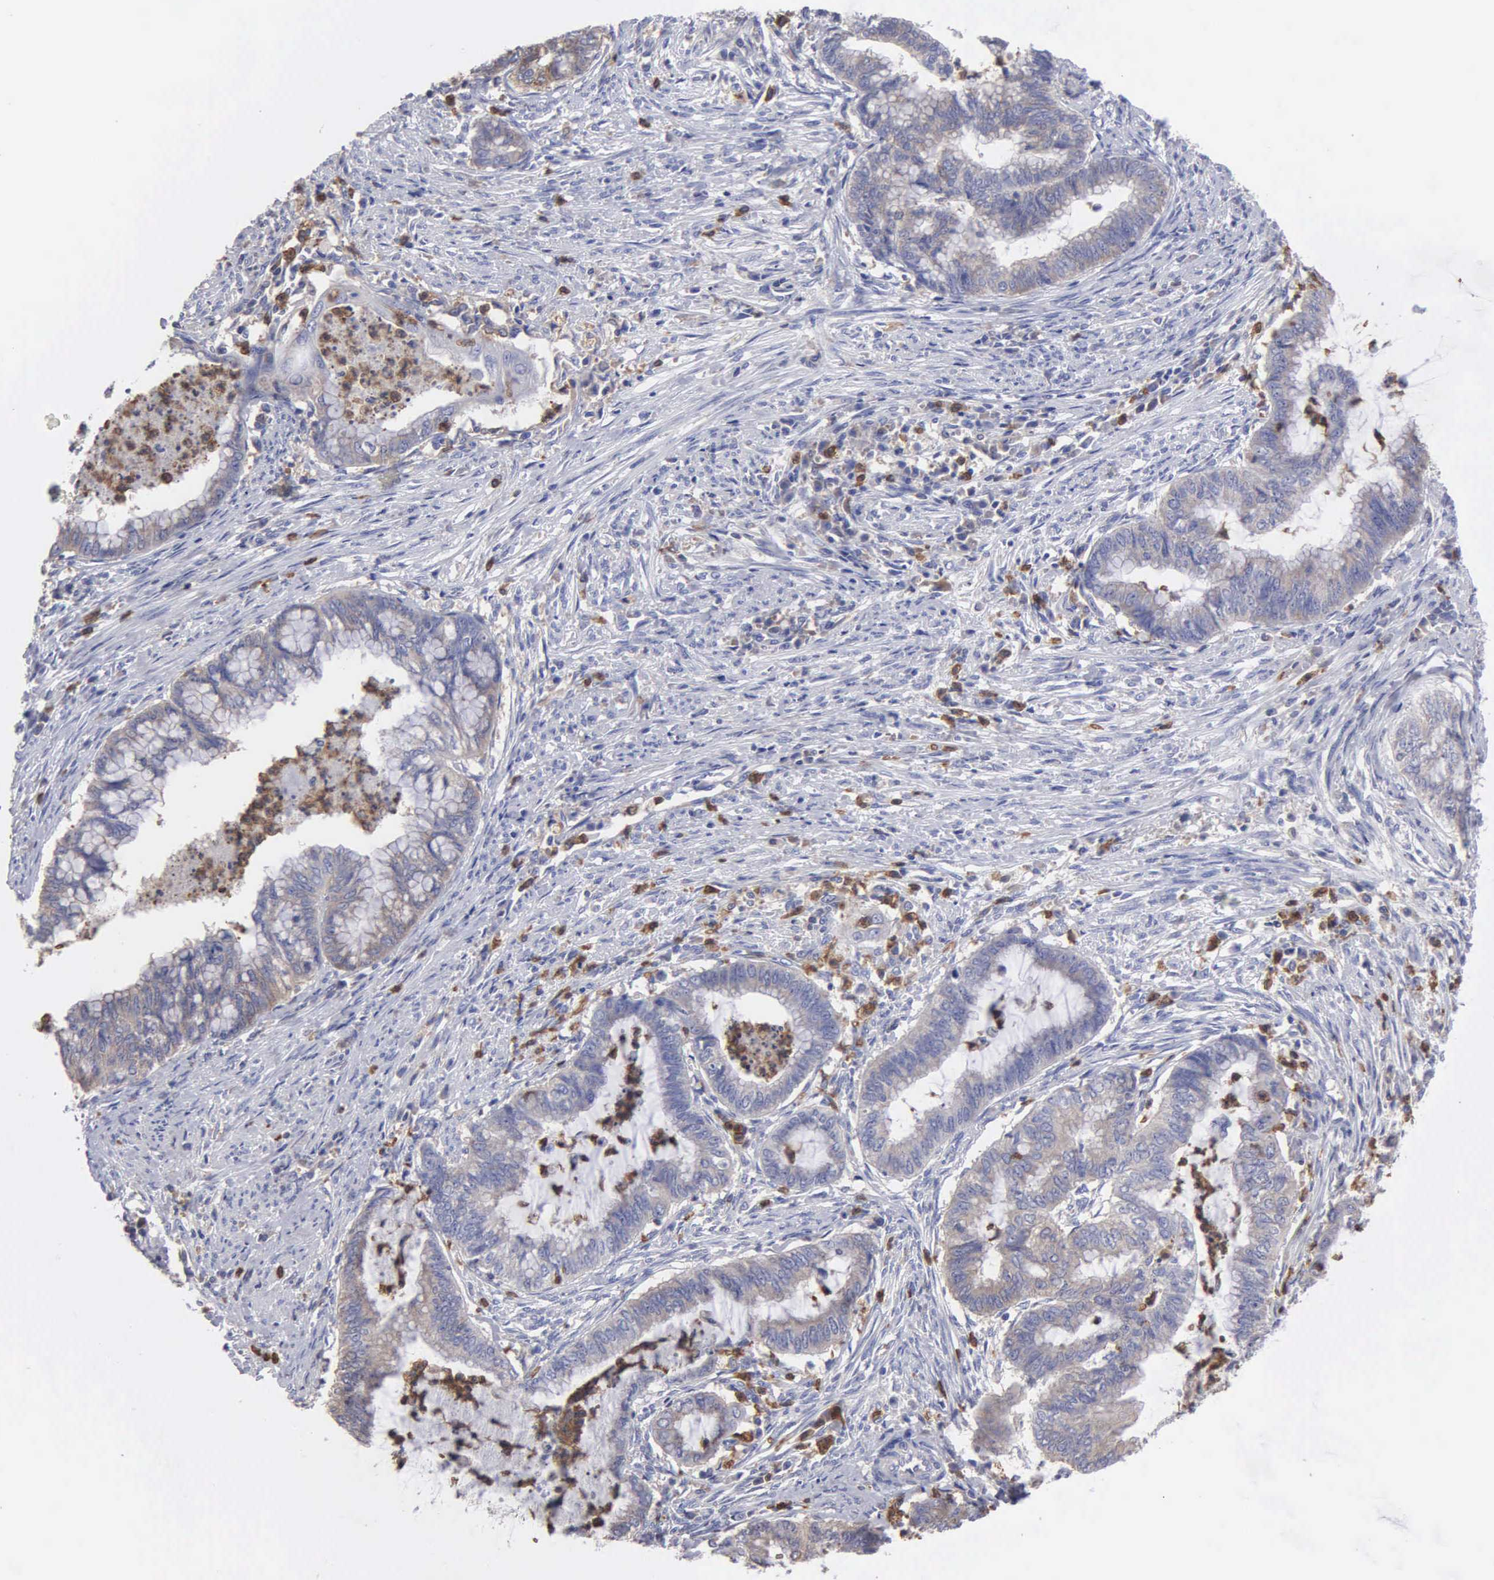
{"staining": {"intensity": "weak", "quantity": "<25%", "location": "cytoplasmic/membranous"}, "tissue": "endometrial cancer", "cell_type": "Tumor cells", "image_type": "cancer", "snomed": [{"axis": "morphology", "description": "Necrosis, NOS"}, {"axis": "morphology", "description": "Adenocarcinoma, NOS"}, {"axis": "topography", "description": "Endometrium"}], "caption": "High power microscopy image of an immunohistochemistry (IHC) histopathology image of adenocarcinoma (endometrial), revealing no significant expression in tumor cells.", "gene": "G6PD", "patient": {"sex": "female", "age": 79}}